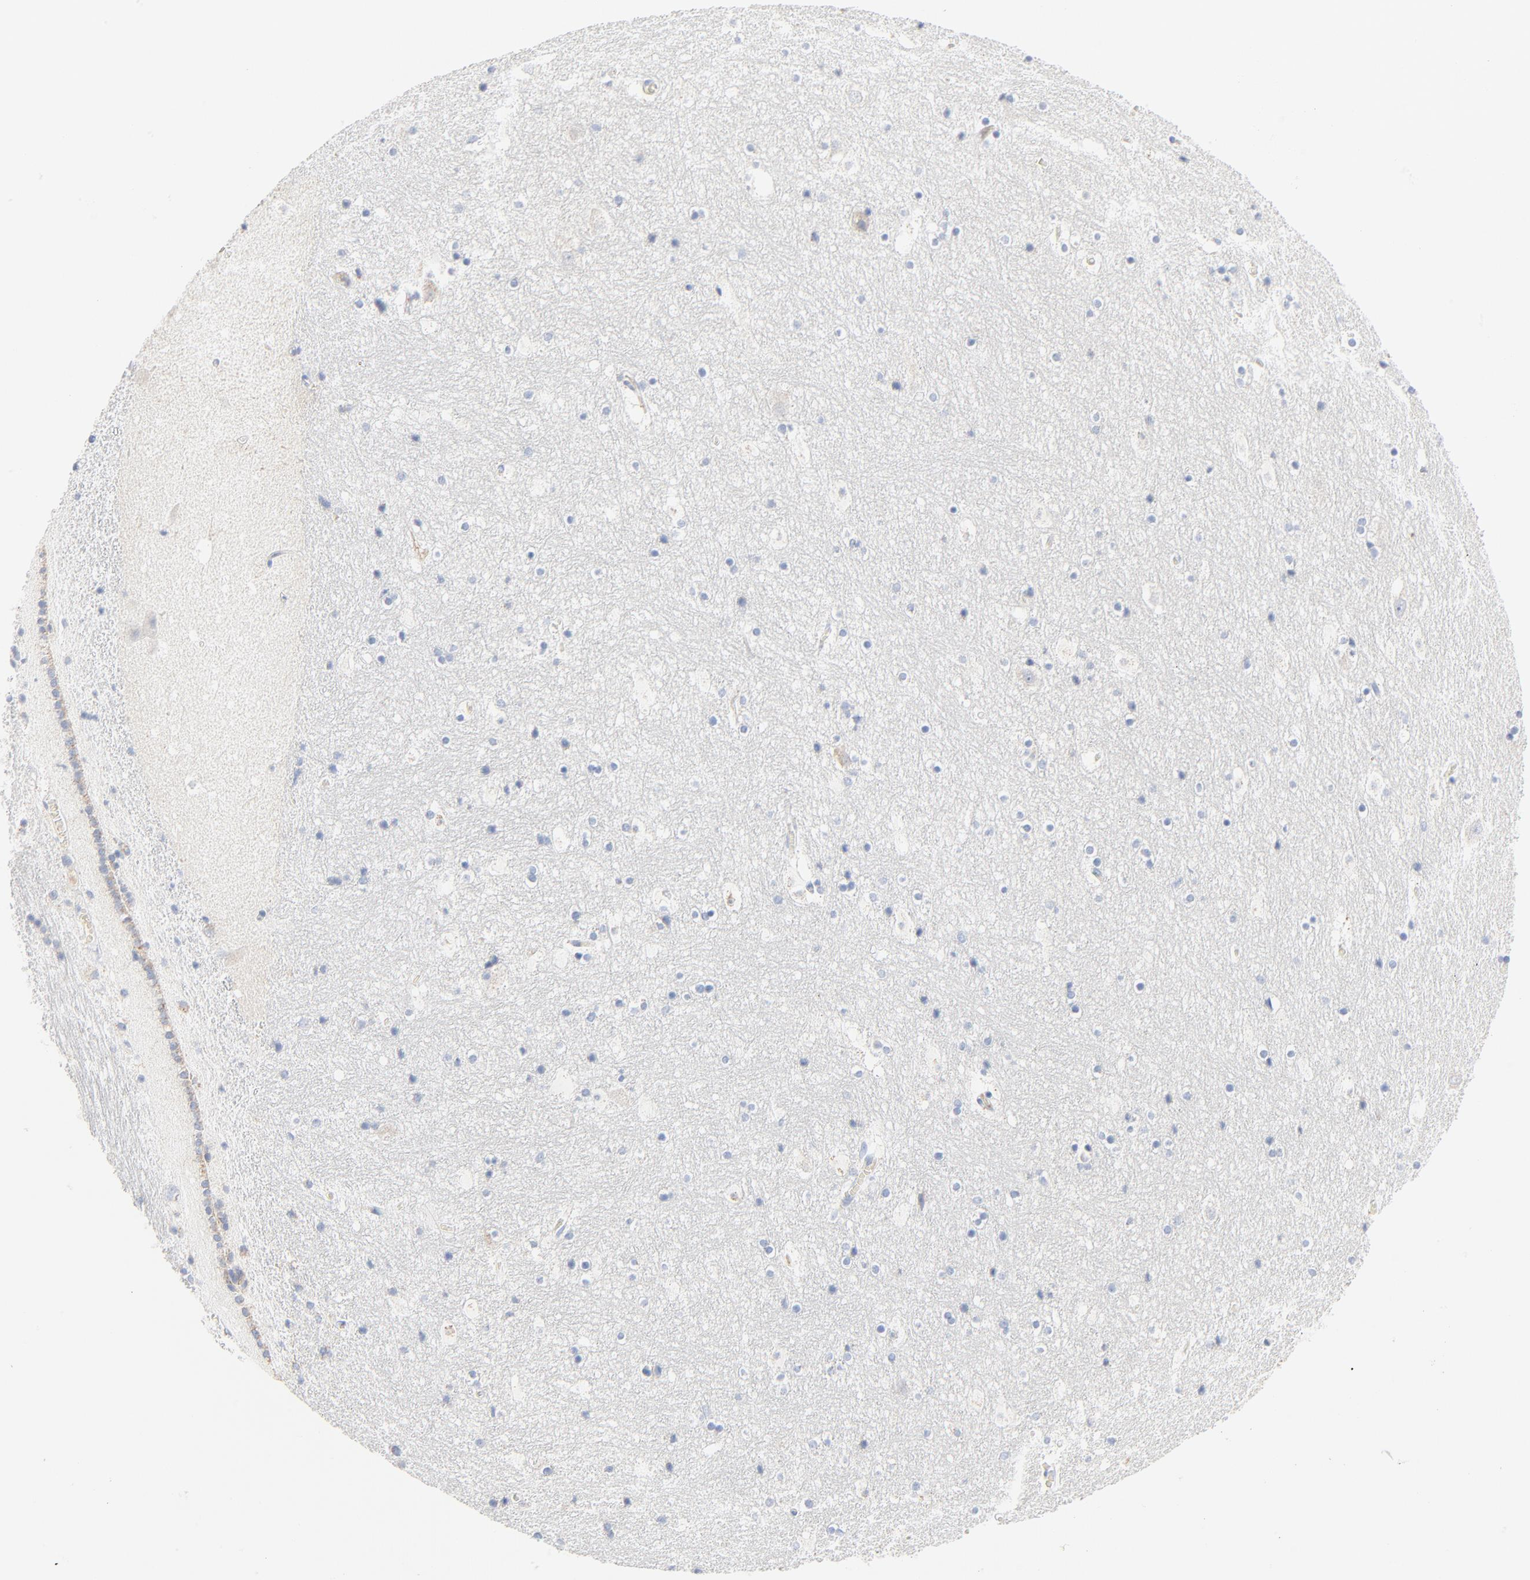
{"staining": {"intensity": "negative", "quantity": "none", "location": "none"}, "tissue": "hippocampus", "cell_type": "Glial cells", "image_type": "normal", "snomed": [{"axis": "morphology", "description": "Normal tissue, NOS"}, {"axis": "topography", "description": "Hippocampus"}], "caption": "Human hippocampus stained for a protein using IHC demonstrates no positivity in glial cells.", "gene": "GZMB", "patient": {"sex": "male", "age": 45}}